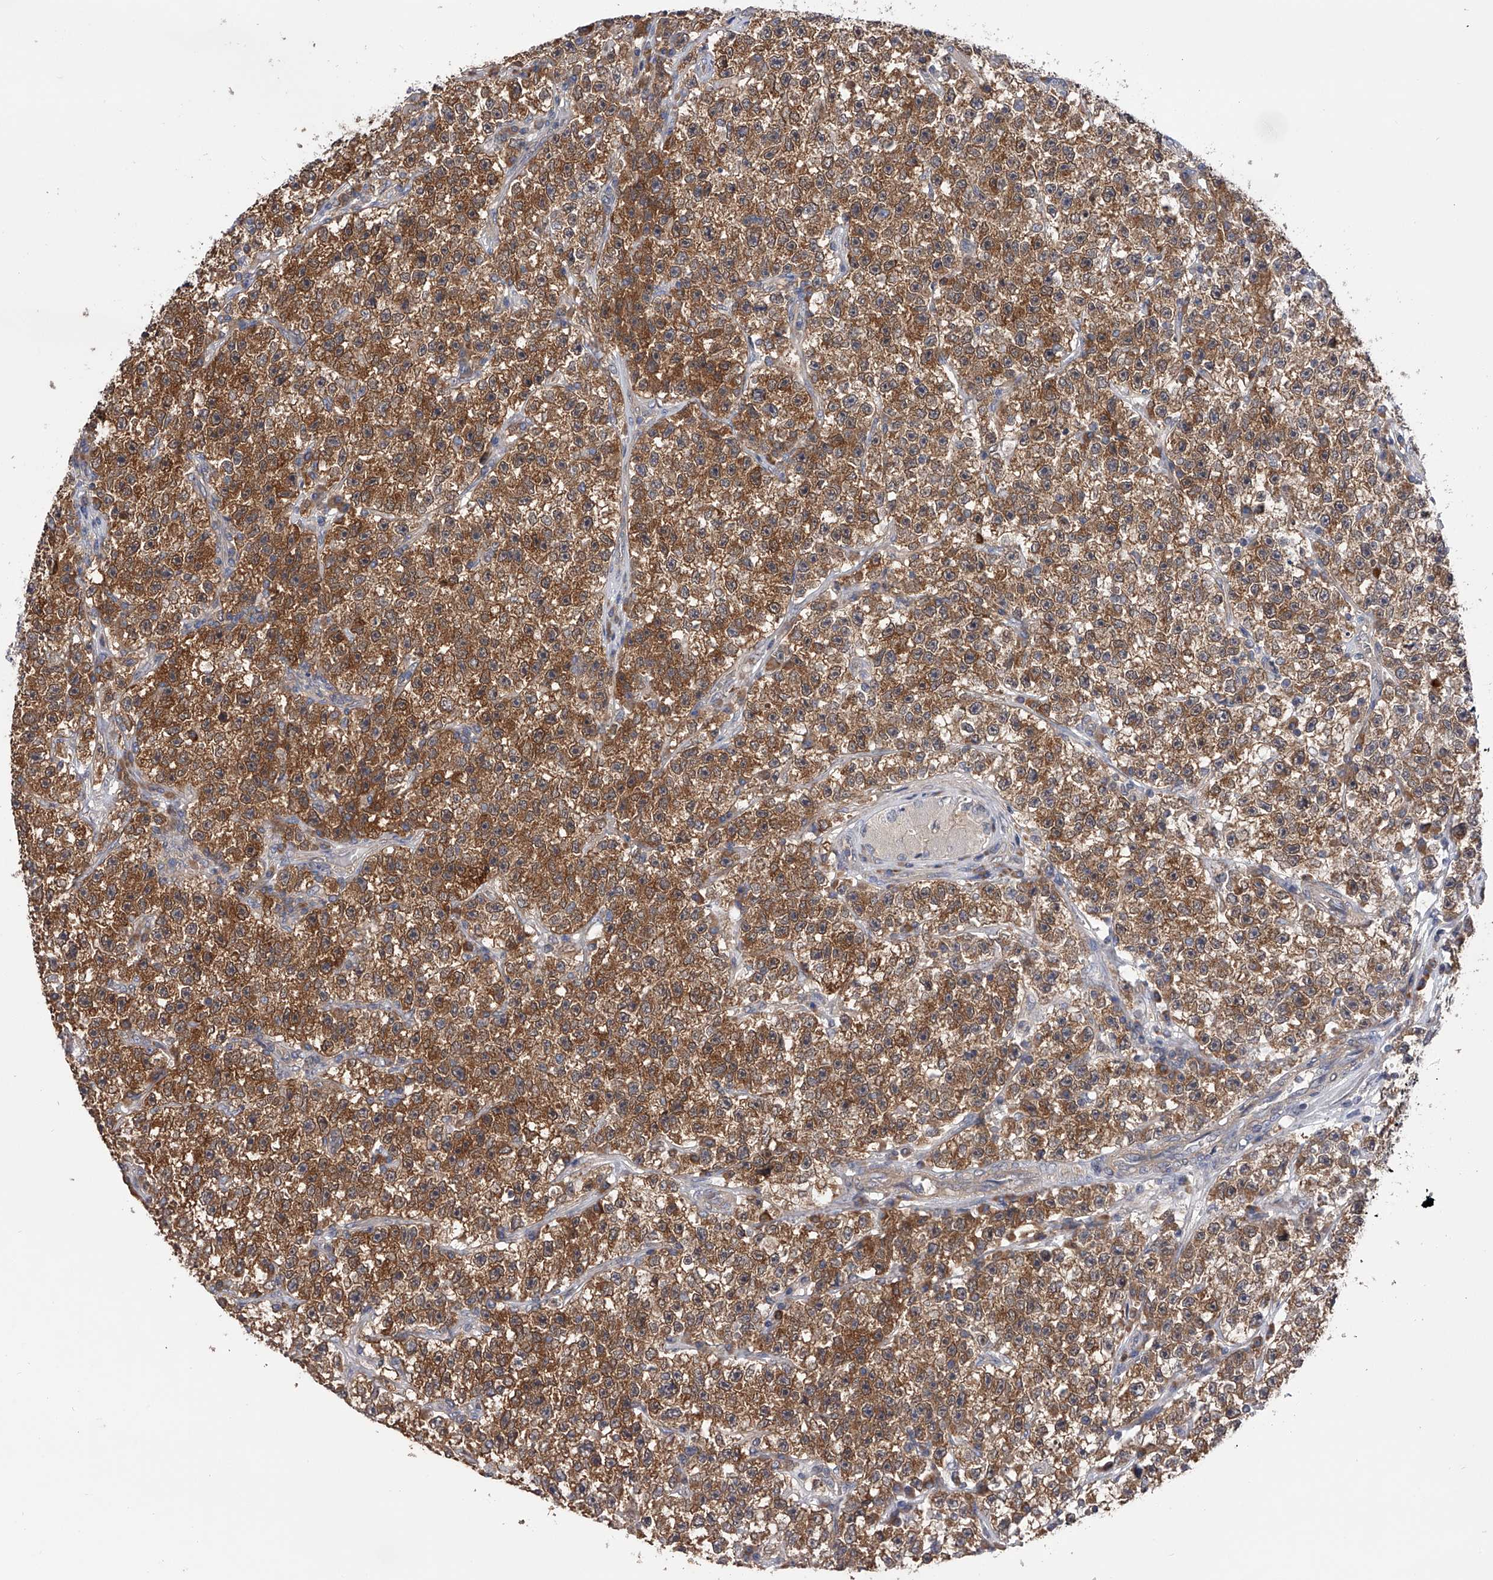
{"staining": {"intensity": "moderate", "quantity": ">75%", "location": "cytoplasmic/membranous"}, "tissue": "testis cancer", "cell_type": "Tumor cells", "image_type": "cancer", "snomed": [{"axis": "morphology", "description": "Seminoma, NOS"}, {"axis": "topography", "description": "Testis"}], "caption": "Moderate cytoplasmic/membranous expression is identified in approximately >75% of tumor cells in testis seminoma. (IHC, brightfield microscopy, high magnification).", "gene": "CFAP298", "patient": {"sex": "male", "age": 22}}